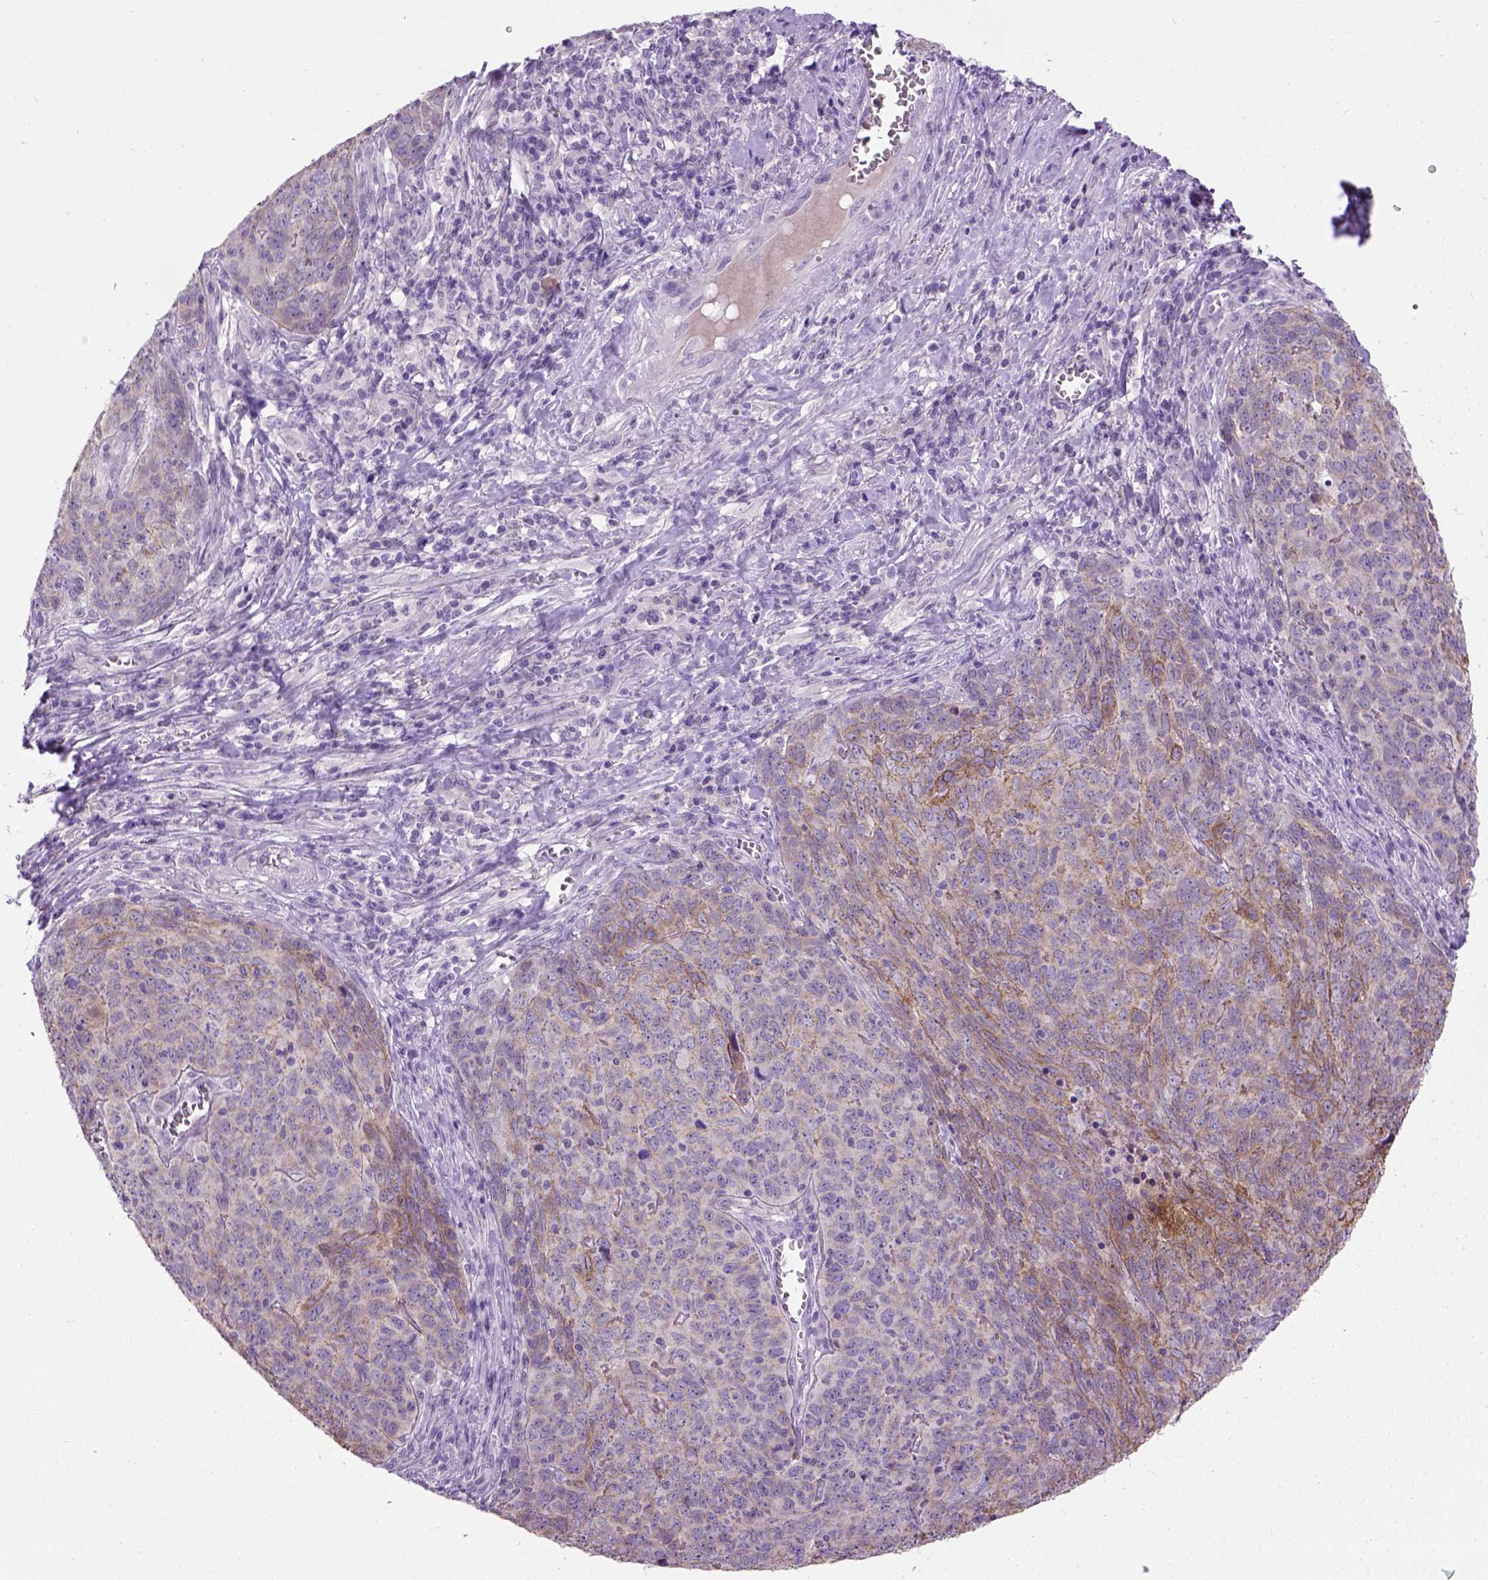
{"staining": {"intensity": "weak", "quantity": "25%-75%", "location": "cytoplasmic/membranous"}, "tissue": "skin cancer", "cell_type": "Tumor cells", "image_type": "cancer", "snomed": [{"axis": "morphology", "description": "Squamous cell carcinoma, NOS"}, {"axis": "topography", "description": "Skin"}, {"axis": "topography", "description": "Anal"}], "caption": "The immunohistochemical stain highlights weak cytoplasmic/membranous staining in tumor cells of skin cancer tissue.", "gene": "CDH1", "patient": {"sex": "female", "age": 51}}